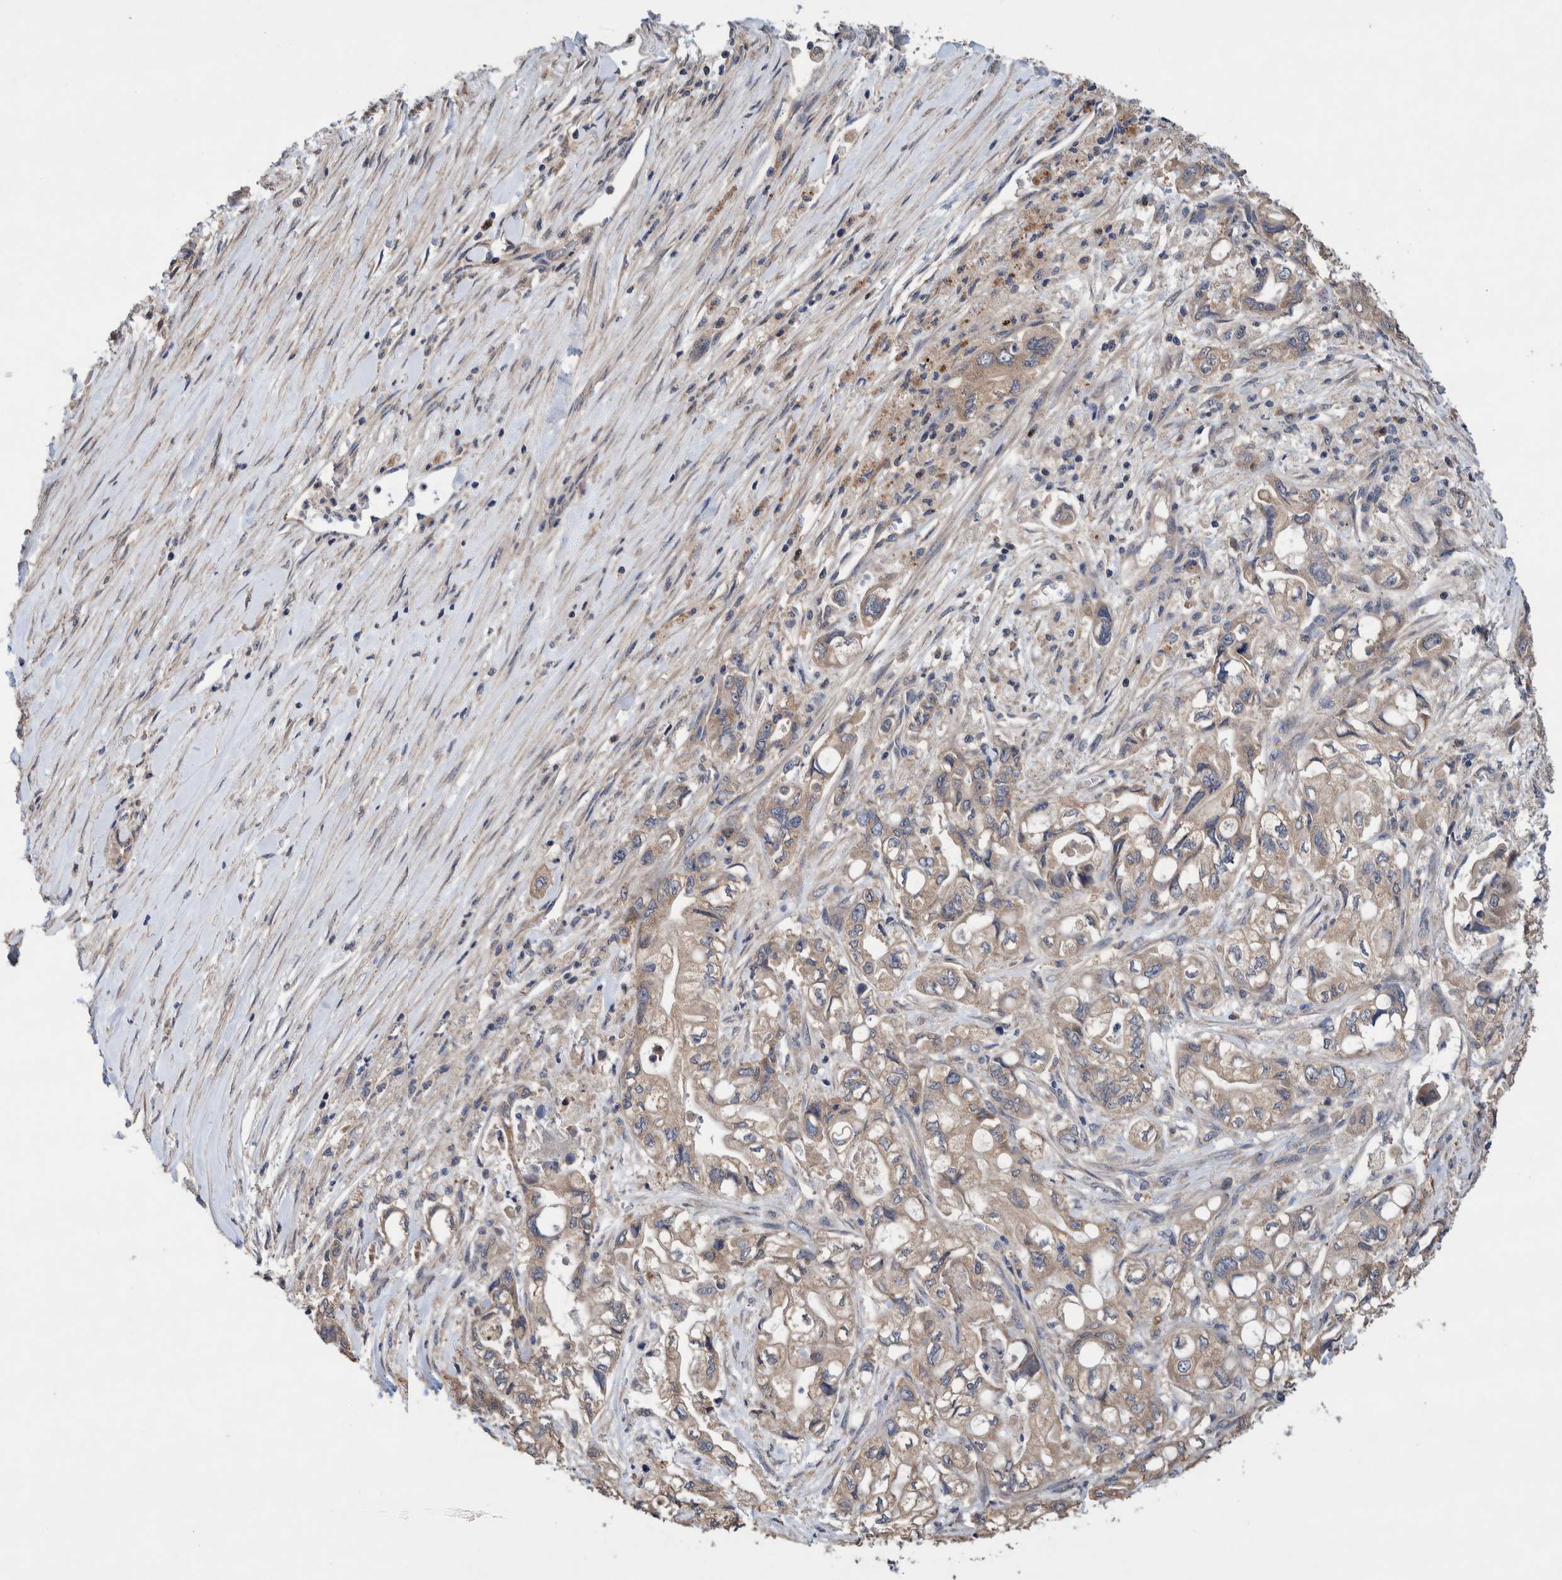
{"staining": {"intensity": "weak", "quantity": "<25%", "location": "cytoplasmic/membranous"}, "tissue": "pancreatic cancer", "cell_type": "Tumor cells", "image_type": "cancer", "snomed": [{"axis": "morphology", "description": "Adenocarcinoma, NOS"}, {"axis": "topography", "description": "Pancreas"}], "caption": "Tumor cells are negative for brown protein staining in adenocarcinoma (pancreatic).", "gene": "PIK3R6", "patient": {"sex": "male", "age": 79}}